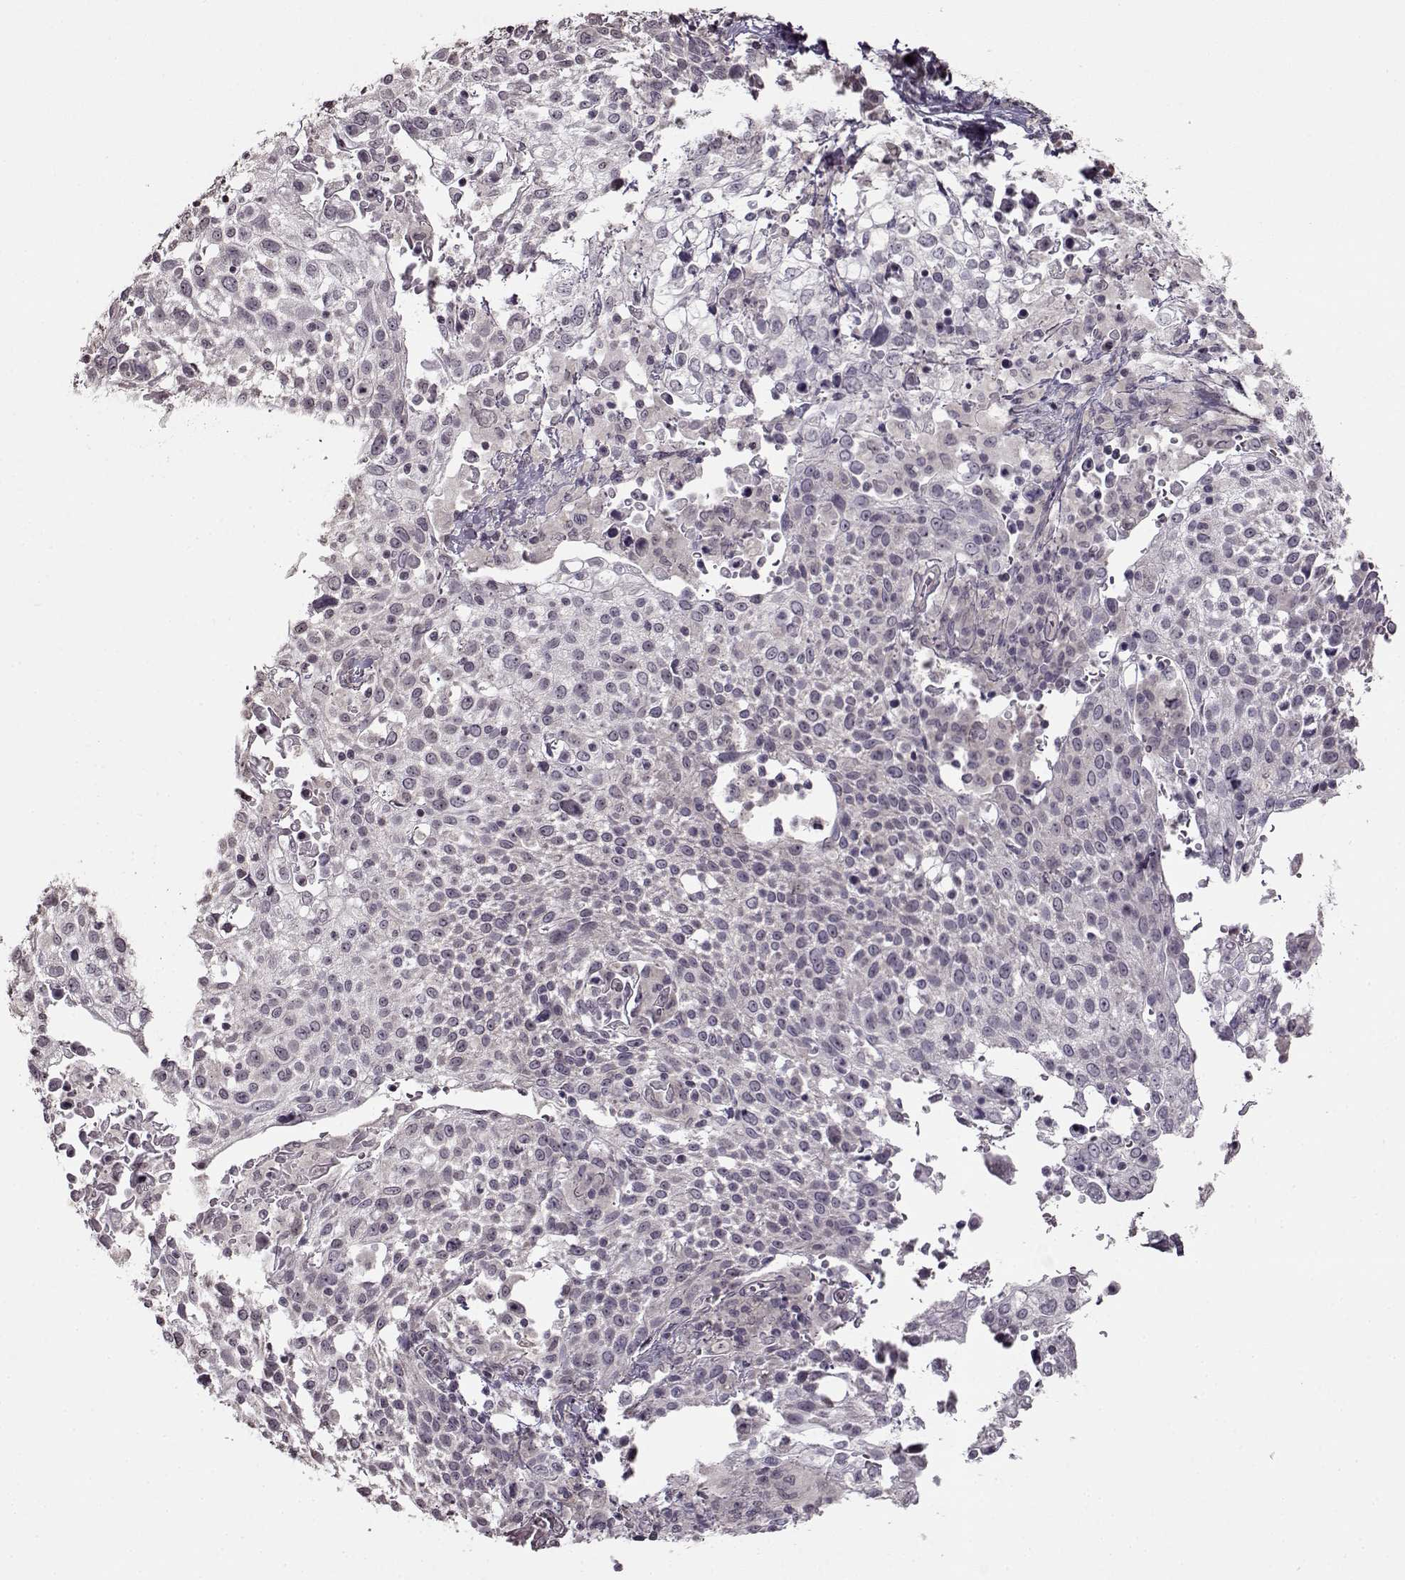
{"staining": {"intensity": "negative", "quantity": "none", "location": "none"}, "tissue": "cervical cancer", "cell_type": "Tumor cells", "image_type": "cancer", "snomed": [{"axis": "morphology", "description": "Squamous cell carcinoma, NOS"}, {"axis": "topography", "description": "Cervix"}], "caption": "There is no significant positivity in tumor cells of cervical squamous cell carcinoma.", "gene": "FSHB", "patient": {"sex": "female", "age": 61}}